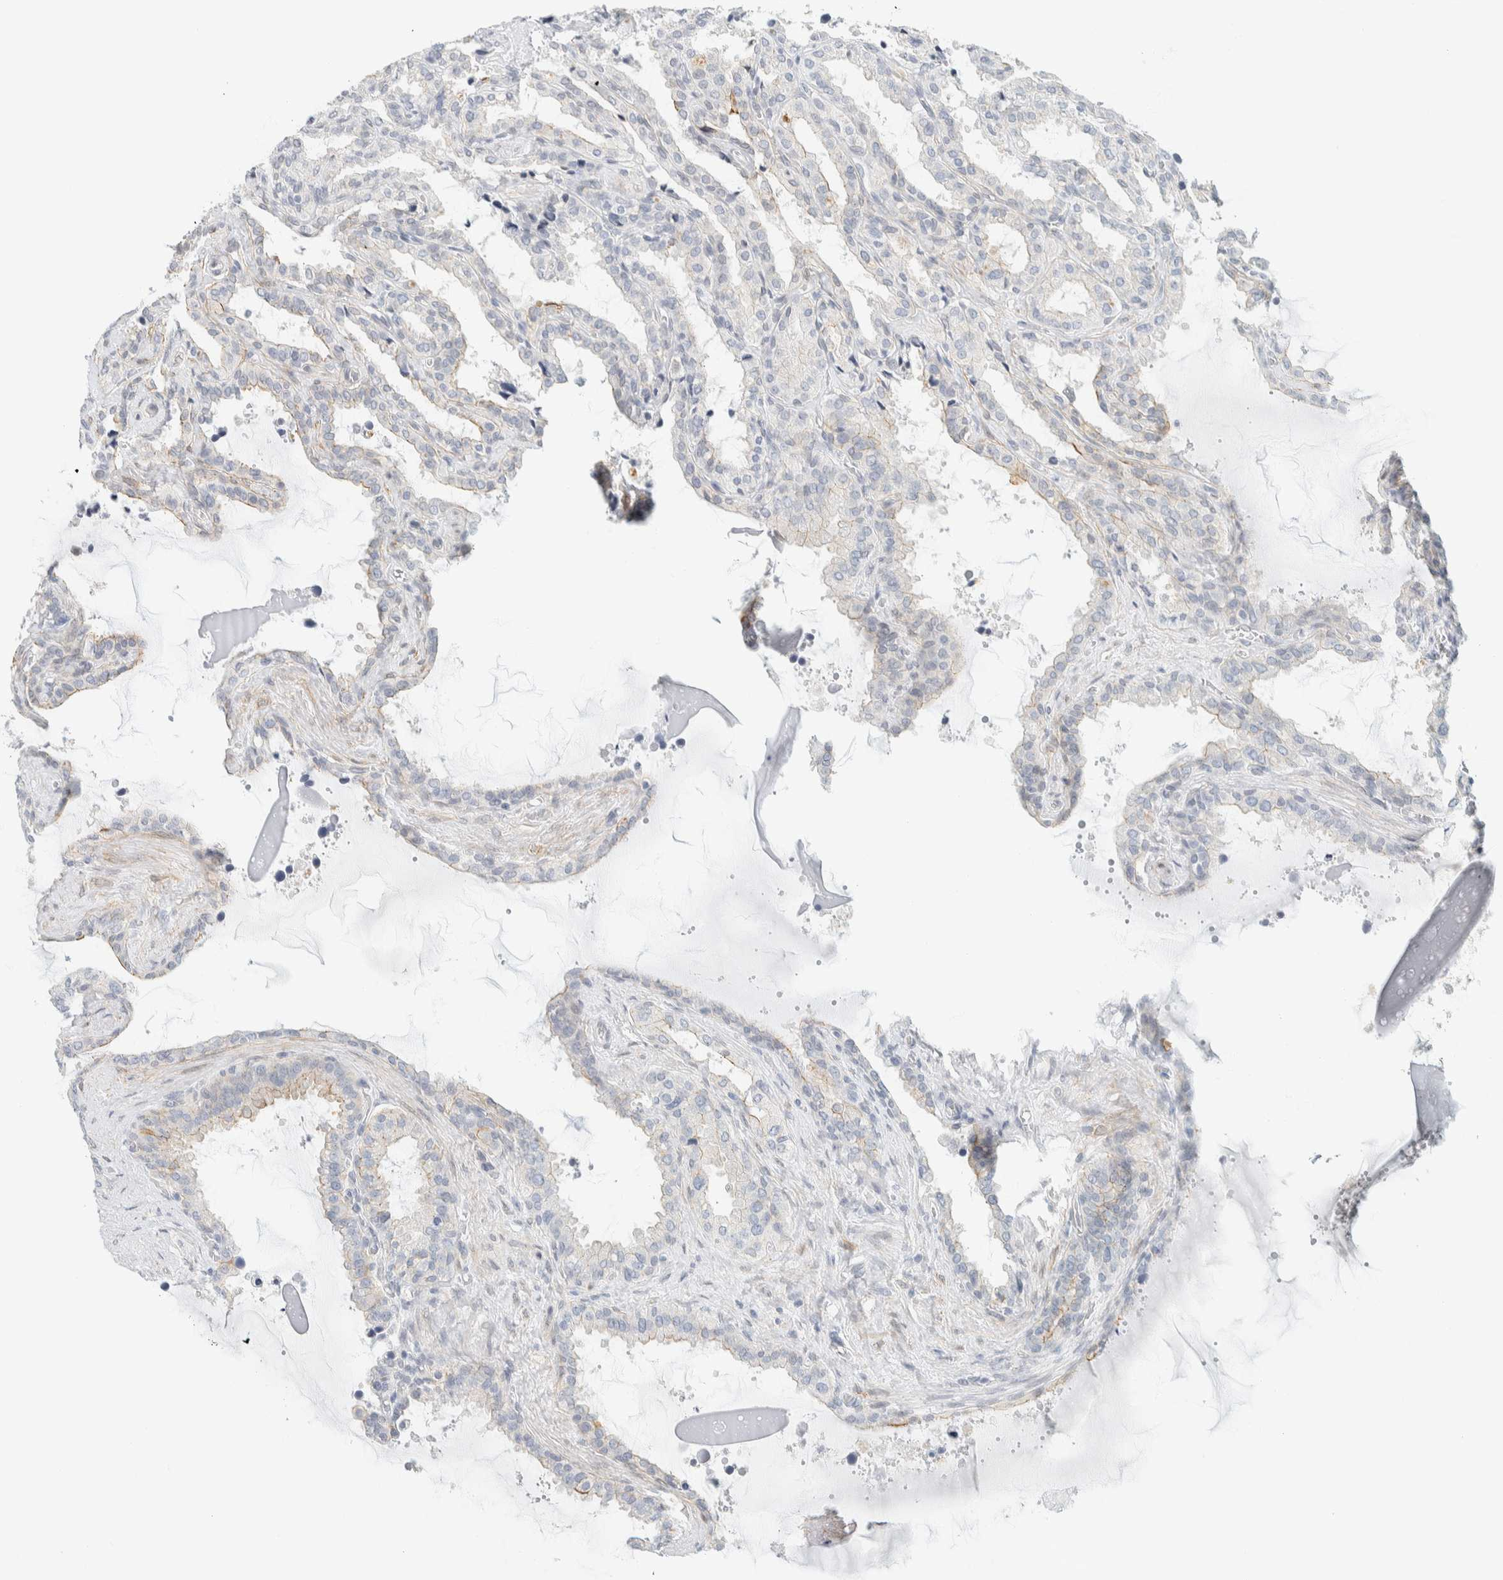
{"staining": {"intensity": "moderate", "quantity": "<25%", "location": "cytoplasmic/membranous"}, "tissue": "seminal vesicle", "cell_type": "Glandular cells", "image_type": "normal", "snomed": [{"axis": "morphology", "description": "Normal tissue, NOS"}, {"axis": "topography", "description": "Seminal veicle"}], "caption": "Protein positivity by IHC shows moderate cytoplasmic/membranous positivity in about <25% of glandular cells in benign seminal vesicle.", "gene": "C1QTNF12", "patient": {"sex": "male", "age": 46}}